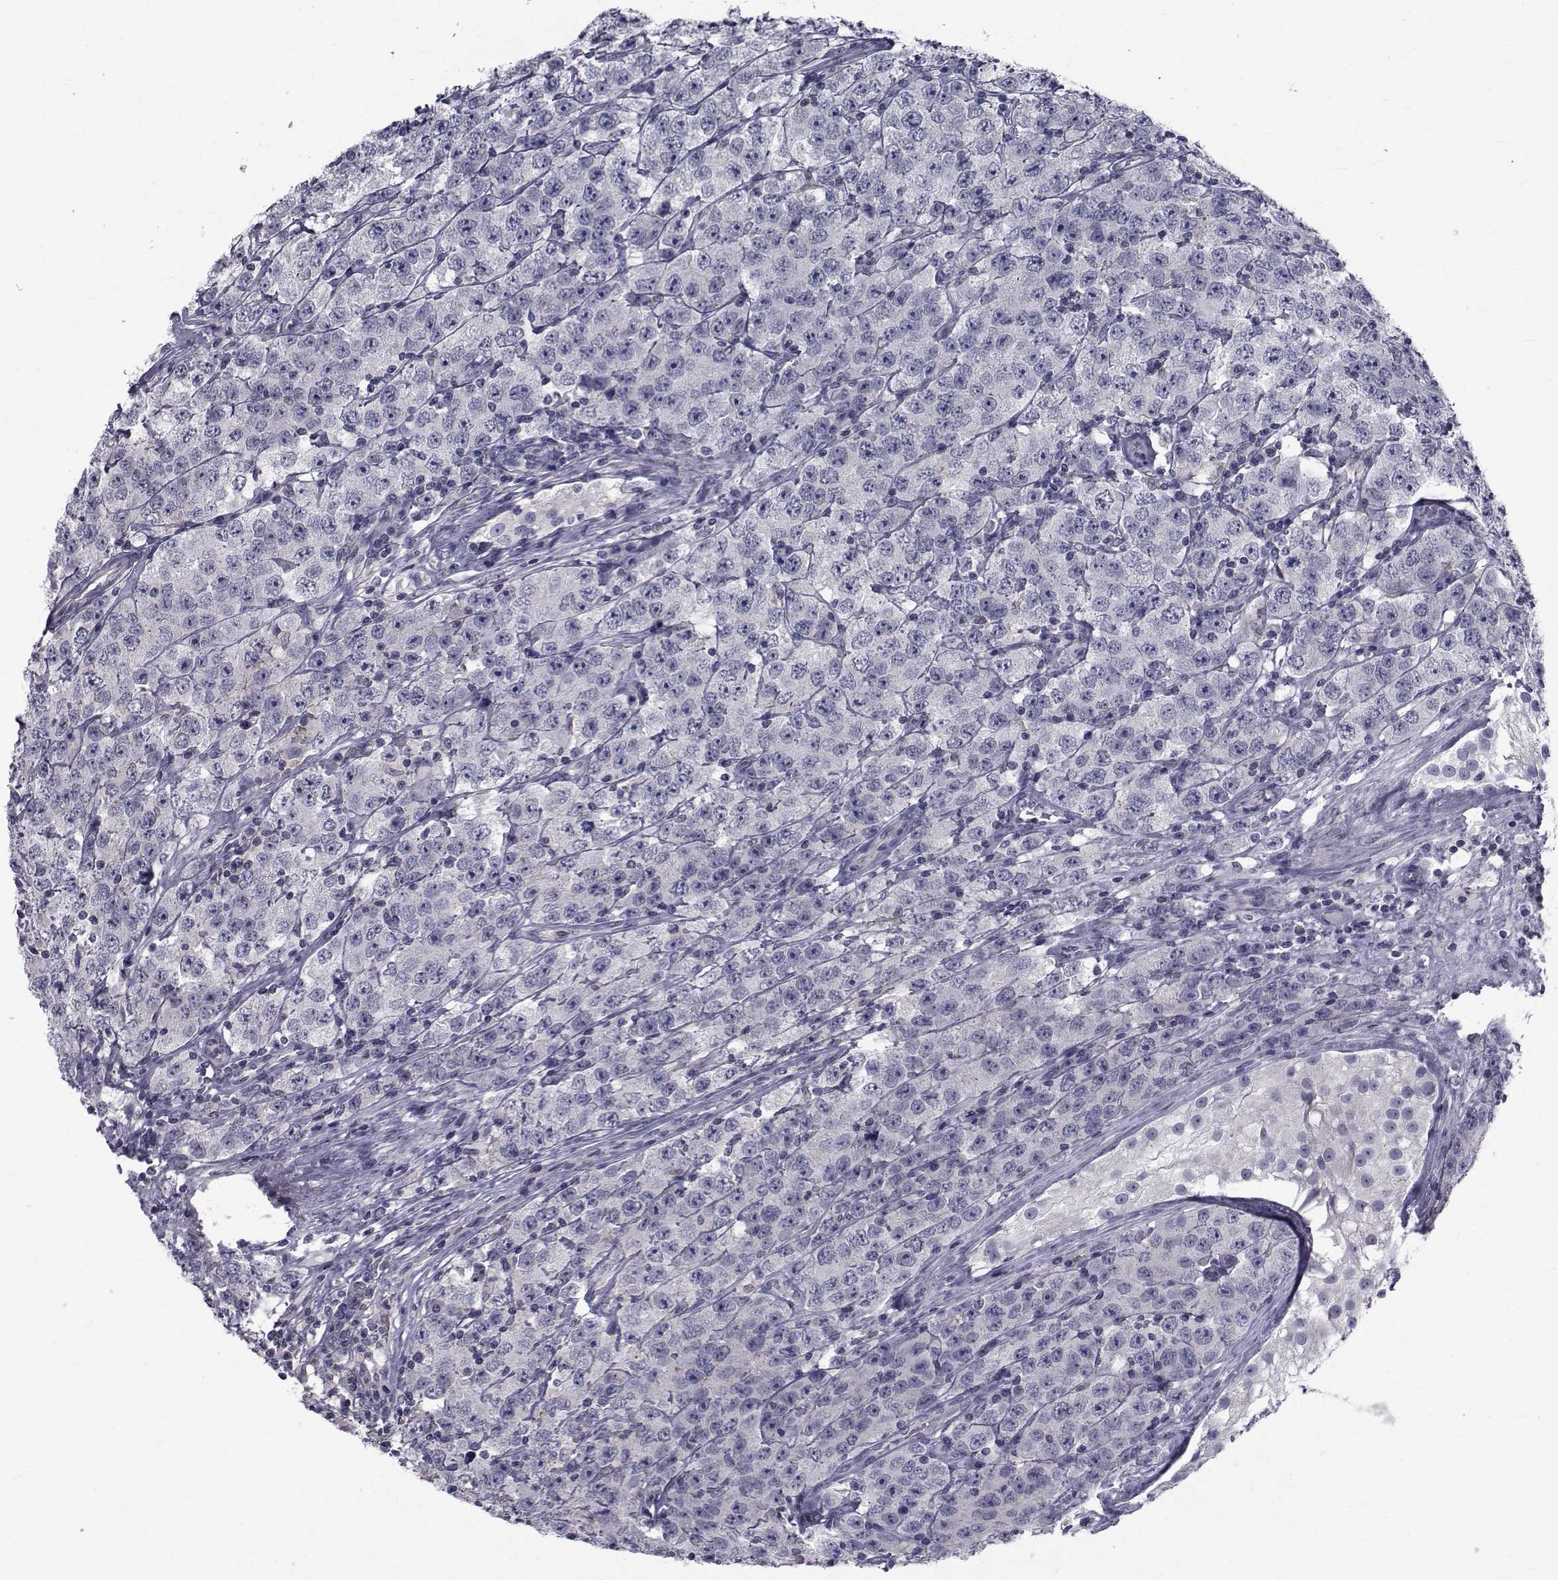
{"staining": {"intensity": "negative", "quantity": "none", "location": "none"}, "tissue": "testis cancer", "cell_type": "Tumor cells", "image_type": "cancer", "snomed": [{"axis": "morphology", "description": "Seminoma, NOS"}, {"axis": "topography", "description": "Testis"}], "caption": "This is a image of immunohistochemistry staining of testis seminoma, which shows no positivity in tumor cells.", "gene": "SLC30A10", "patient": {"sex": "male", "age": 52}}